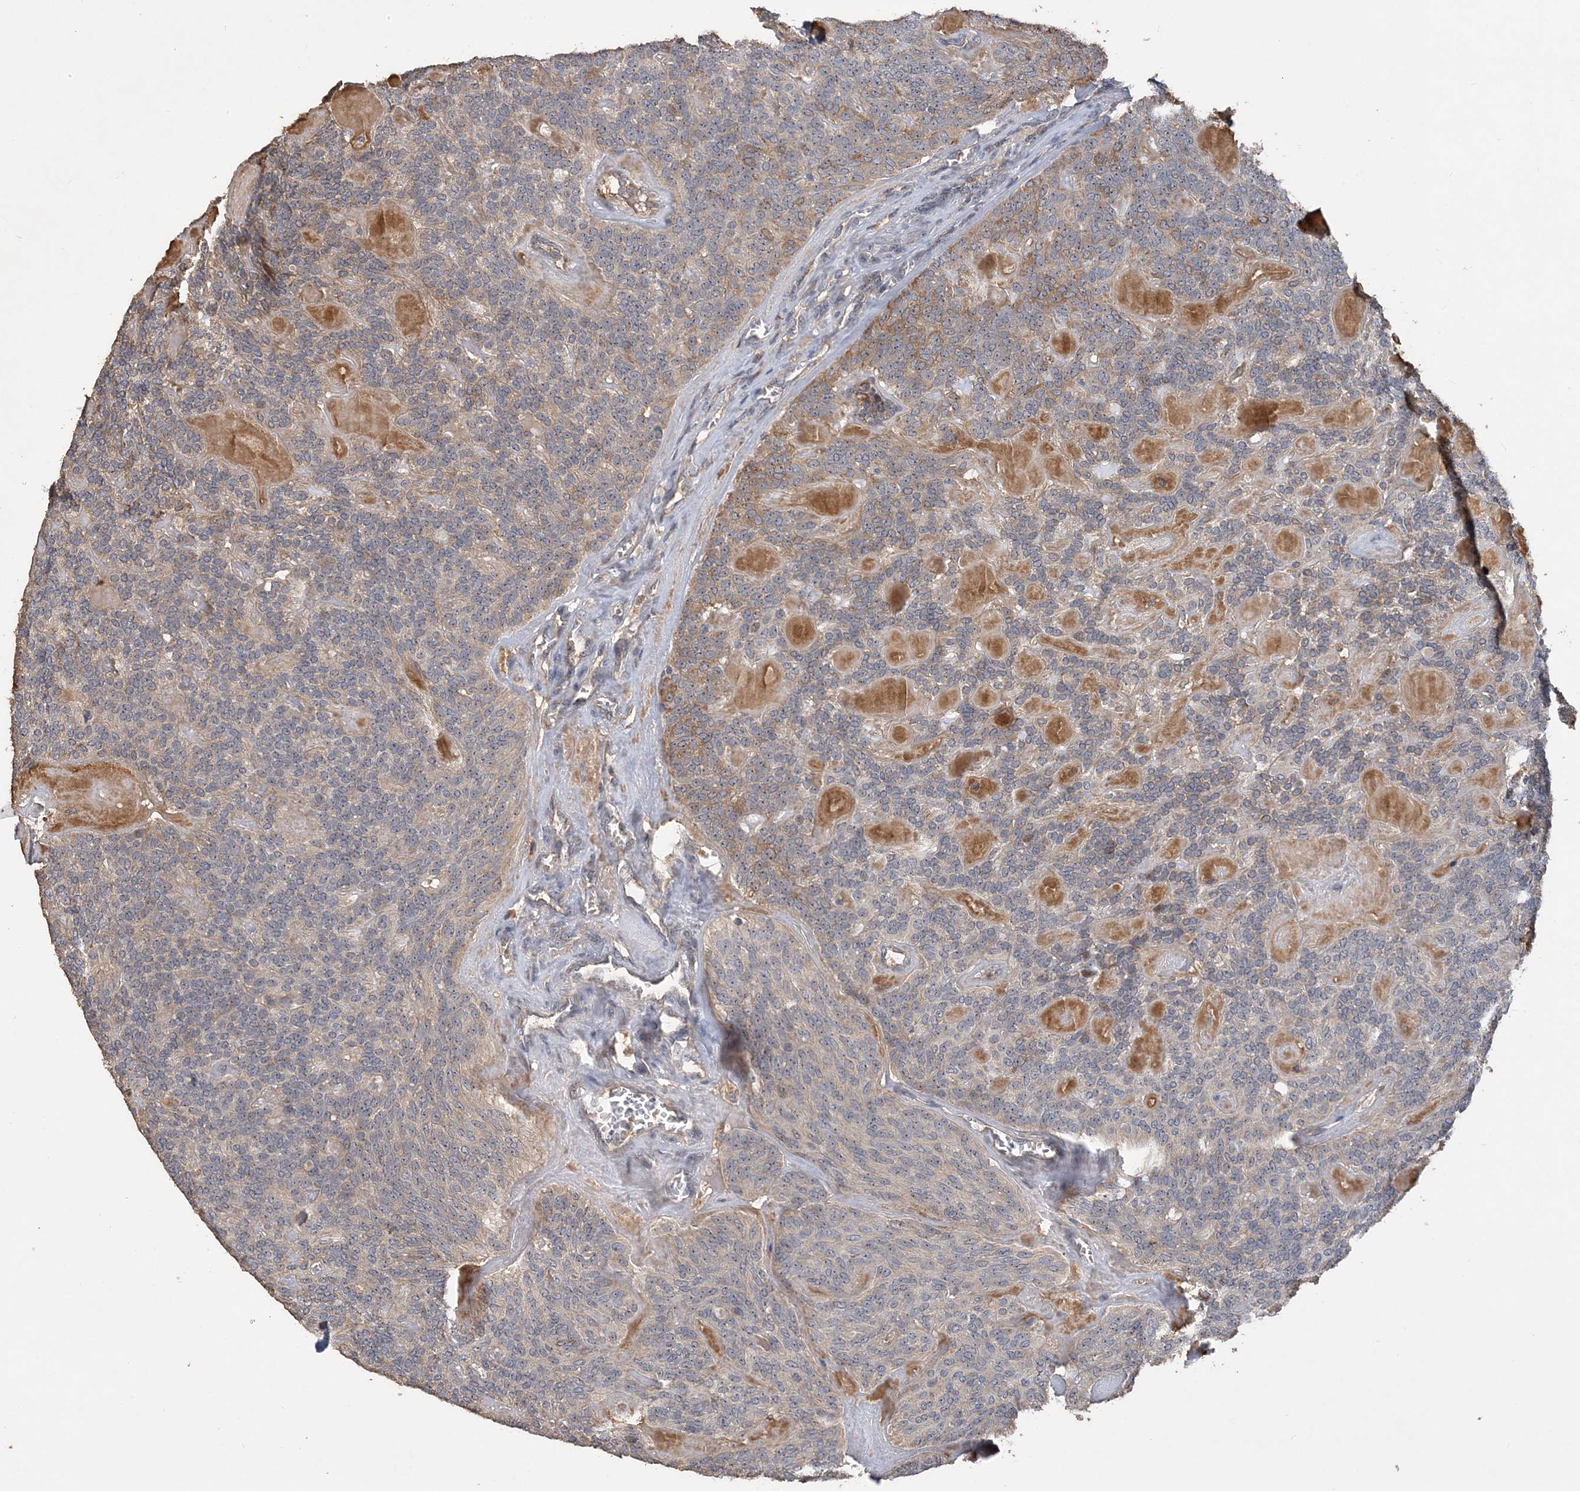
{"staining": {"intensity": "moderate", "quantity": "25%-75%", "location": "cytoplasmic/membranous,nuclear"}, "tissue": "head and neck cancer", "cell_type": "Tumor cells", "image_type": "cancer", "snomed": [{"axis": "morphology", "description": "Adenocarcinoma, NOS"}, {"axis": "topography", "description": "Head-Neck"}], "caption": "This photomicrograph demonstrates head and neck cancer stained with IHC to label a protein in brown. The cytoplasmic/membranous and nuclear of tumor cells show moderate positivity for the protein. Nuclei are counter-stained blue.", "gene": "GRINA", "patient": {"sex": "male", "age": 66}}